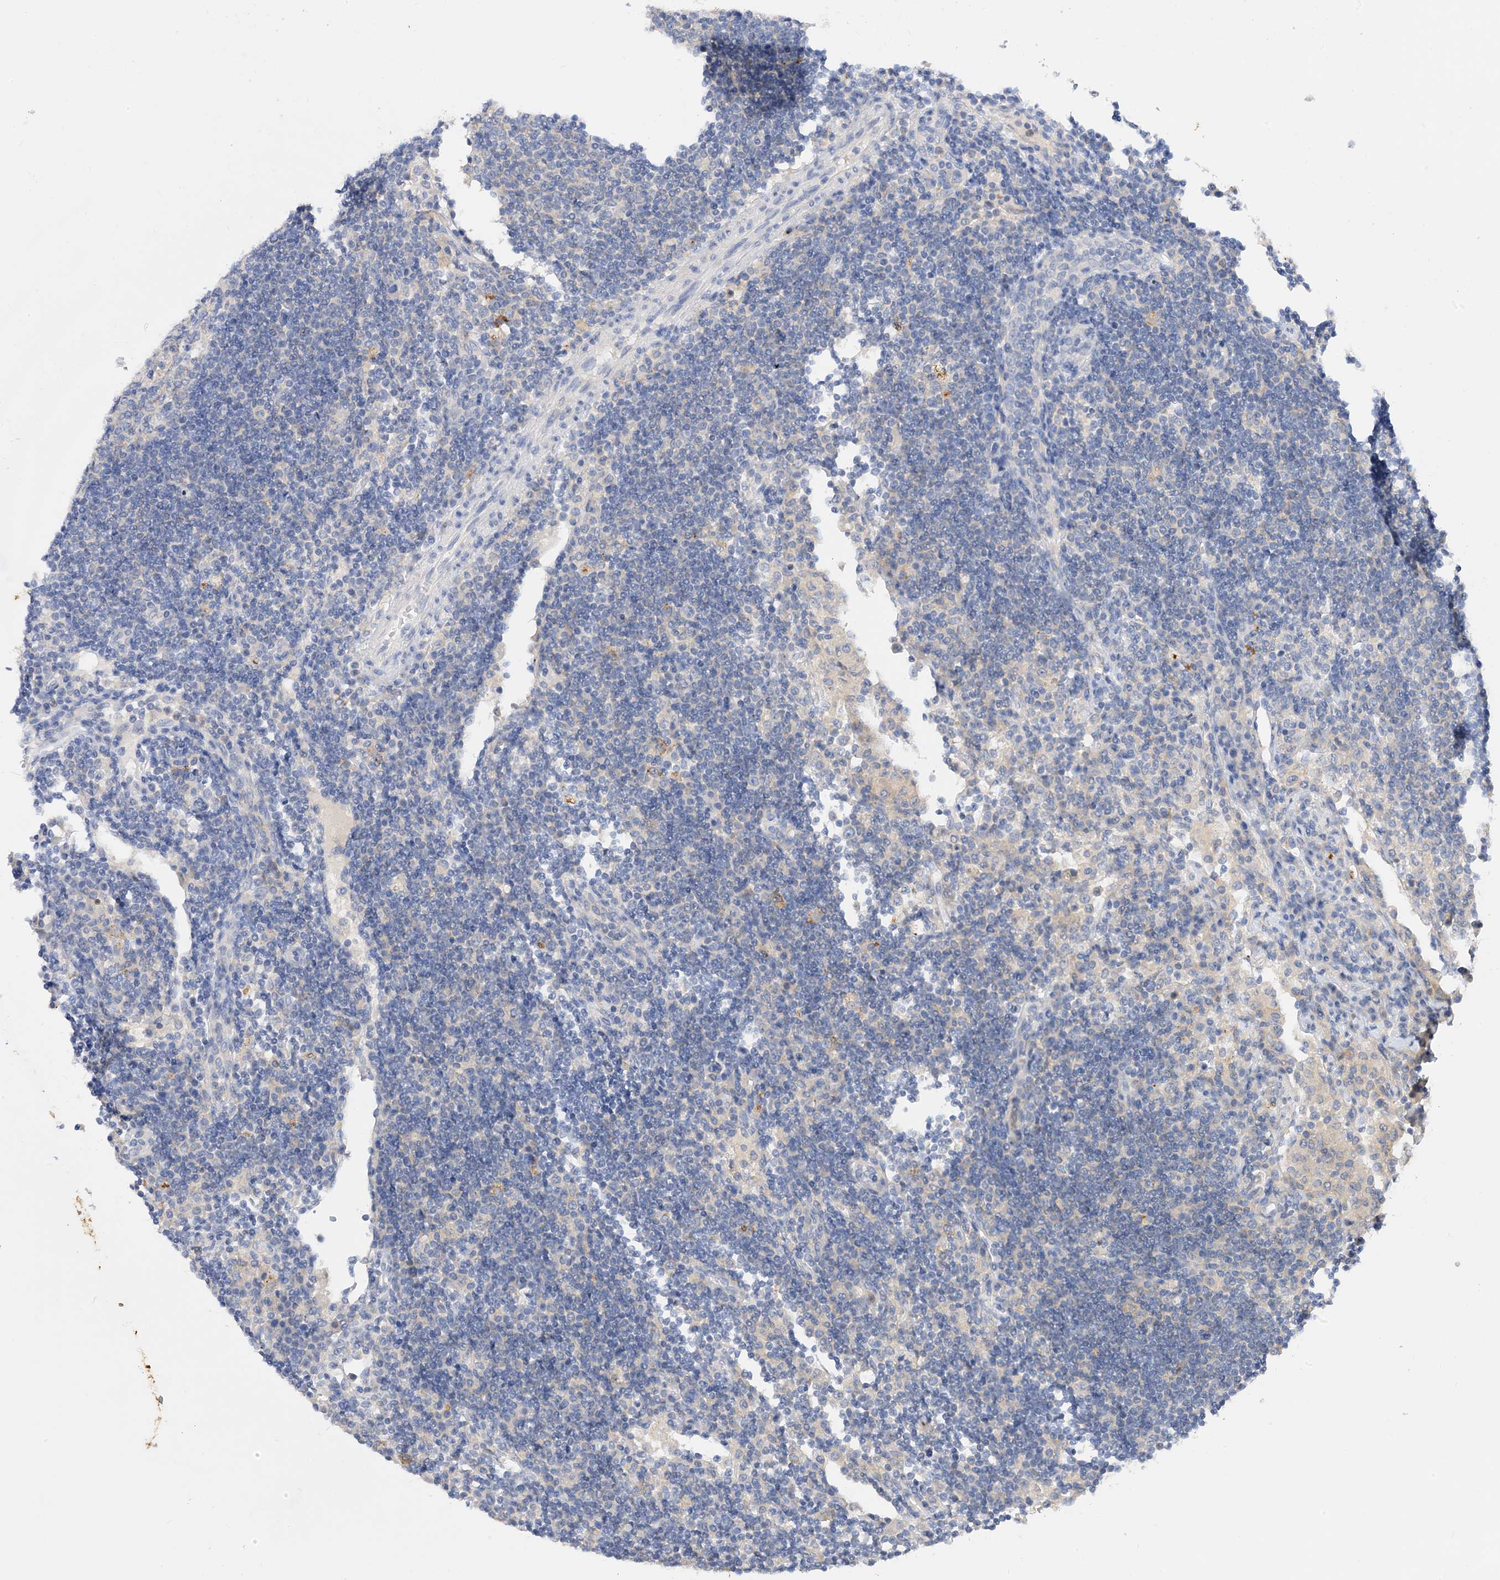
{"staining": {"intensity": "weak", "quantity": "<25%", "location": "cytoplasmic/membranous"}, "tissue": "lymph node", "cell_type": "Non-germinal center cells", "image_type": "normal", "snomed": [{"axis": "morphology", "description": "Normal tissue, NOS"}, {"axis": "topography", "description": "Lymph node"}], "caption": "Non-germinal center cells show no significant protein positivity in unremarkable lymph node. The staining was performed using DAB to visualize the protein expression in brown, while the nuclei were stained in blue with hematoxylin (Magnification: 20x).", "gene": "ARV1", "patient": {"sex": "female", "age": 53}}